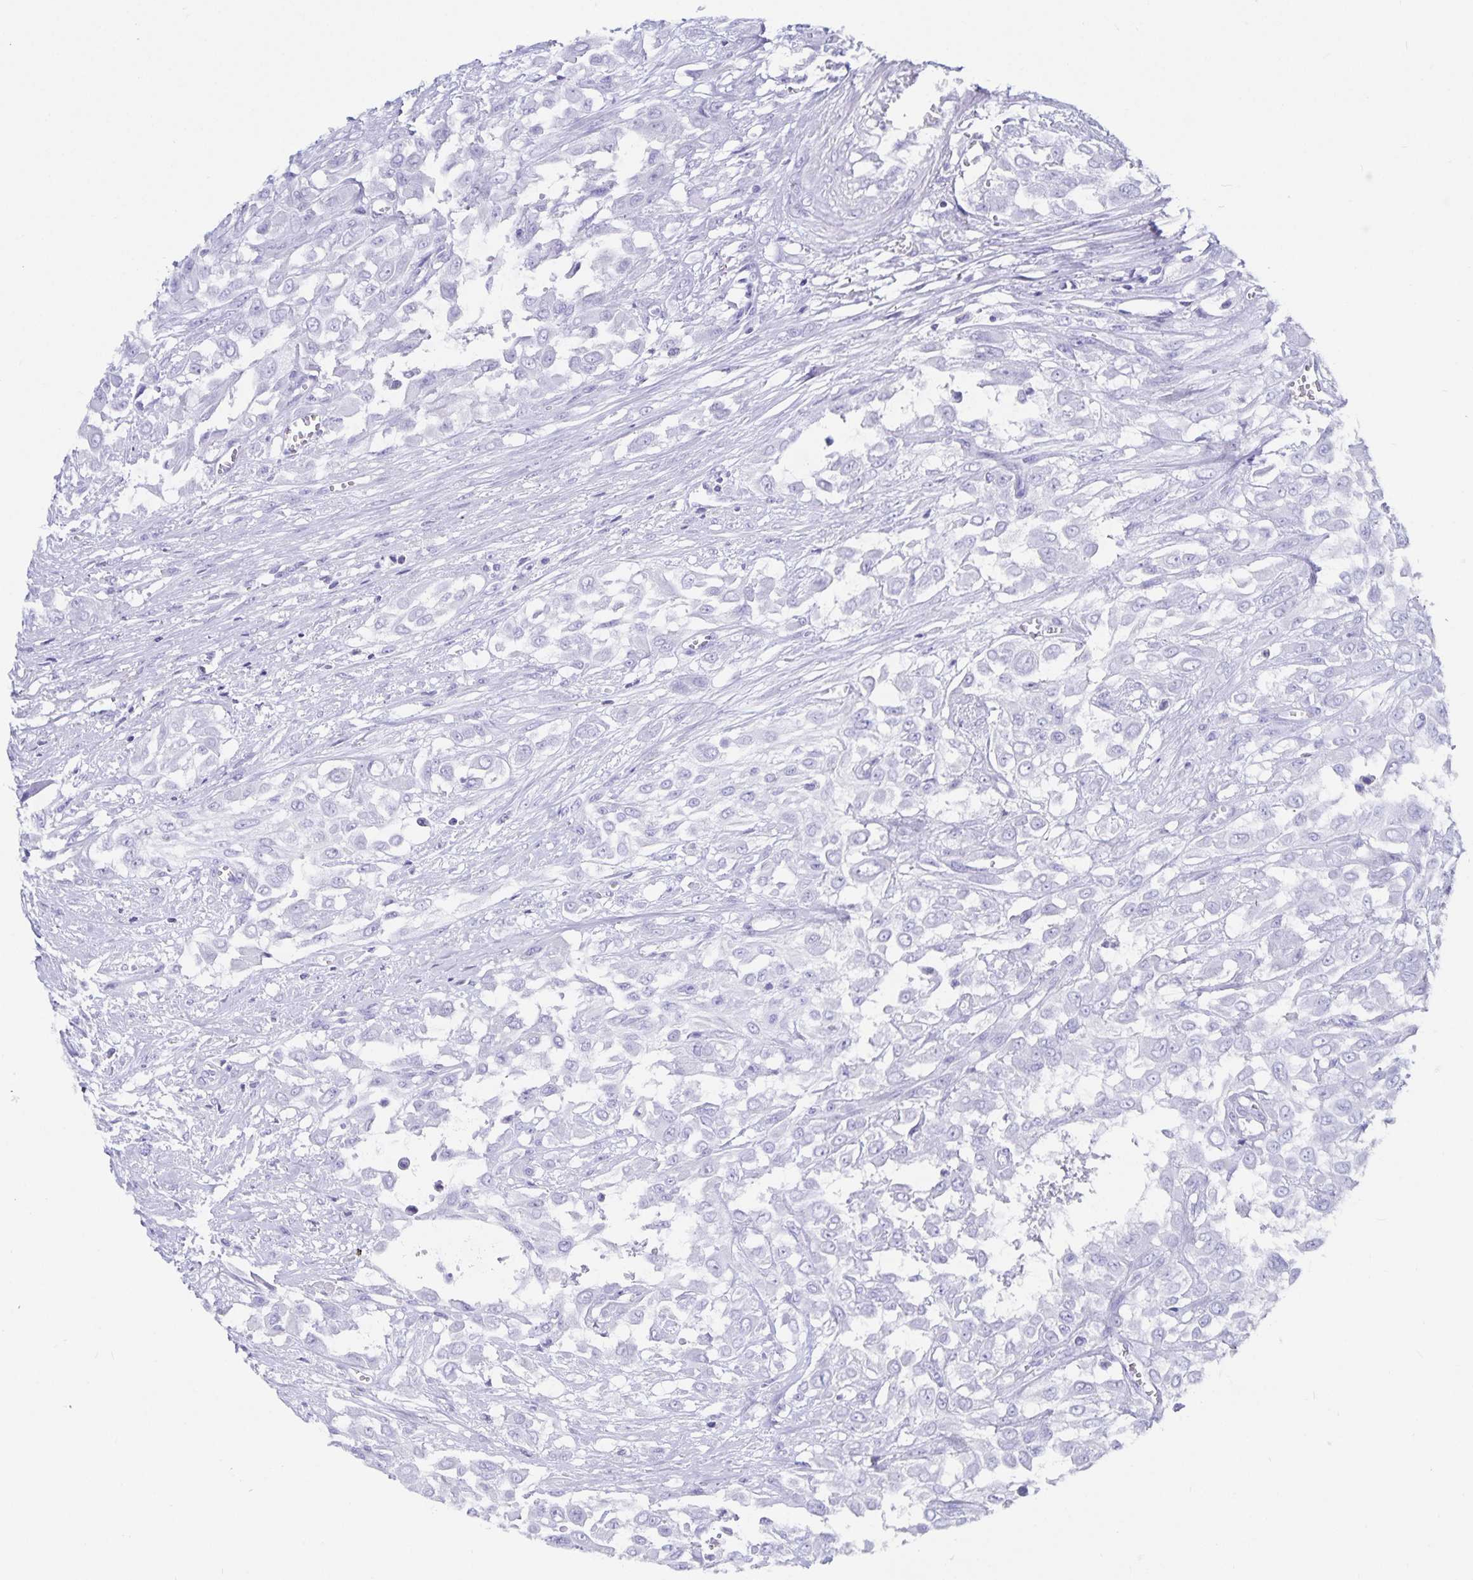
{"staining": {"intensity": "negative", "quantity": "none", "location": "none"}, "tissue": "urothelial cancer", "cell_type": "Tumor cells", "image_type": "cancer", "snomed": [{"axis": "morphology", "description": "Urothelial carcinoma, High grade"}, {"axis": "topography", "description": "Urinary bladder"}], "caption": "DAB (3,3'-diaminobenzidine) immunohistochemical staining of urothelial cancer reveals no significant expression in tumor cells. The staining is performed using DAB brown chromogen with nuclei counter-stained in using hematoxylin.", "gene": "C19orf73", "patient": {"sex": "male", "age": 57}}